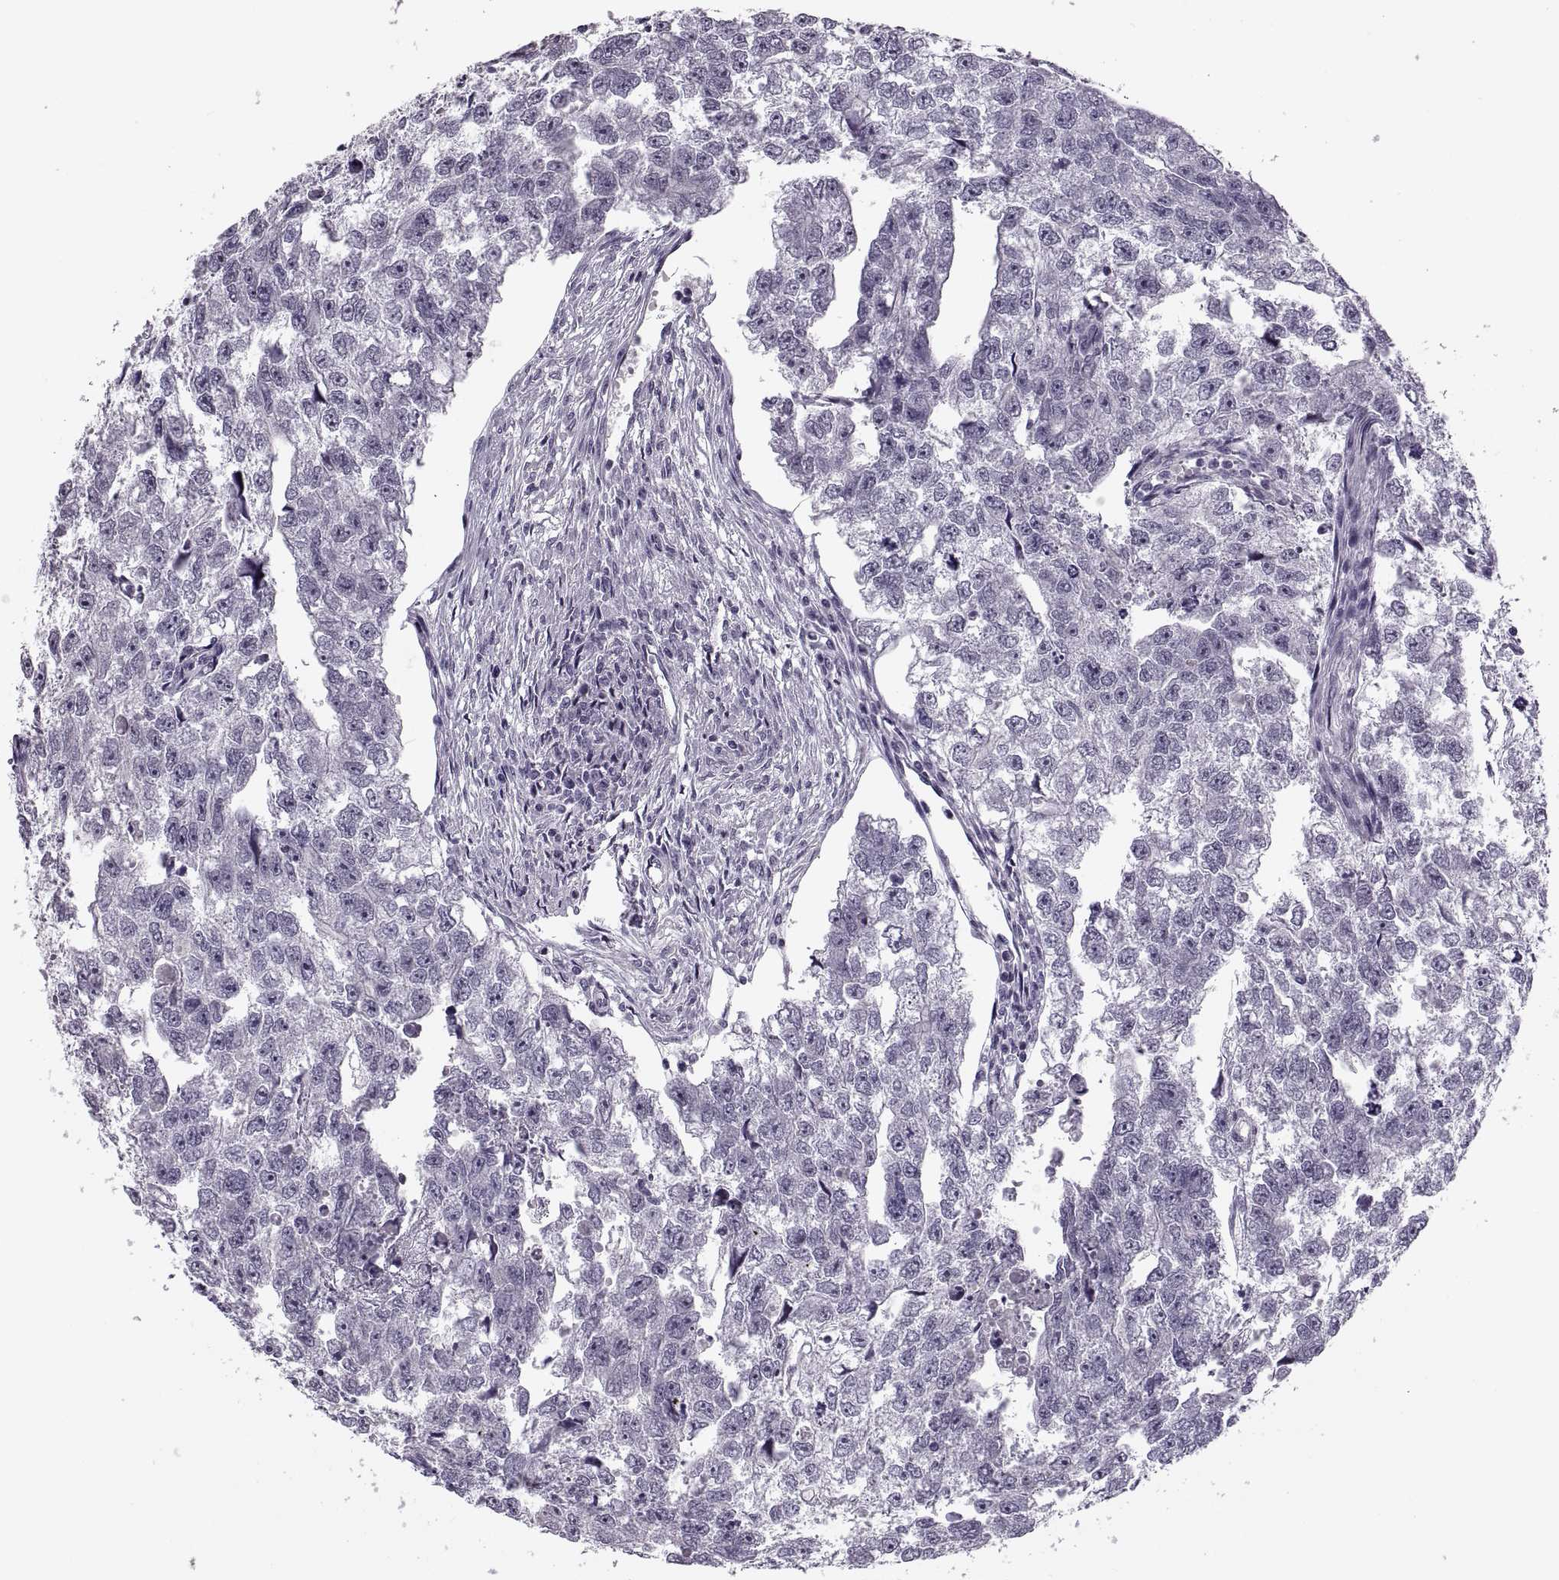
{"staining": {"intensity": "negative", "quantity": "none", "location": "none"}, "tissue": "testis cancer", "cell_type": "Tumor cells", "image_type": "cancer", "snomed": [{"axis": "morphology", "description": "Carcinoma, Embryonal, NOS"}, {"axis": "morphology", "description": "Teratoma, malignant, NOS"}, {"axis": "topography", "description": "Testis"}], "caption": "Immunohistochemistry image of neoplastic tissue: human embryonal carcinoma (testis) stained with DAB reveals no significant protein expression in tumor cells.", "gene": "PAGE5", "patient": {"sex": "male", "age": 44}}